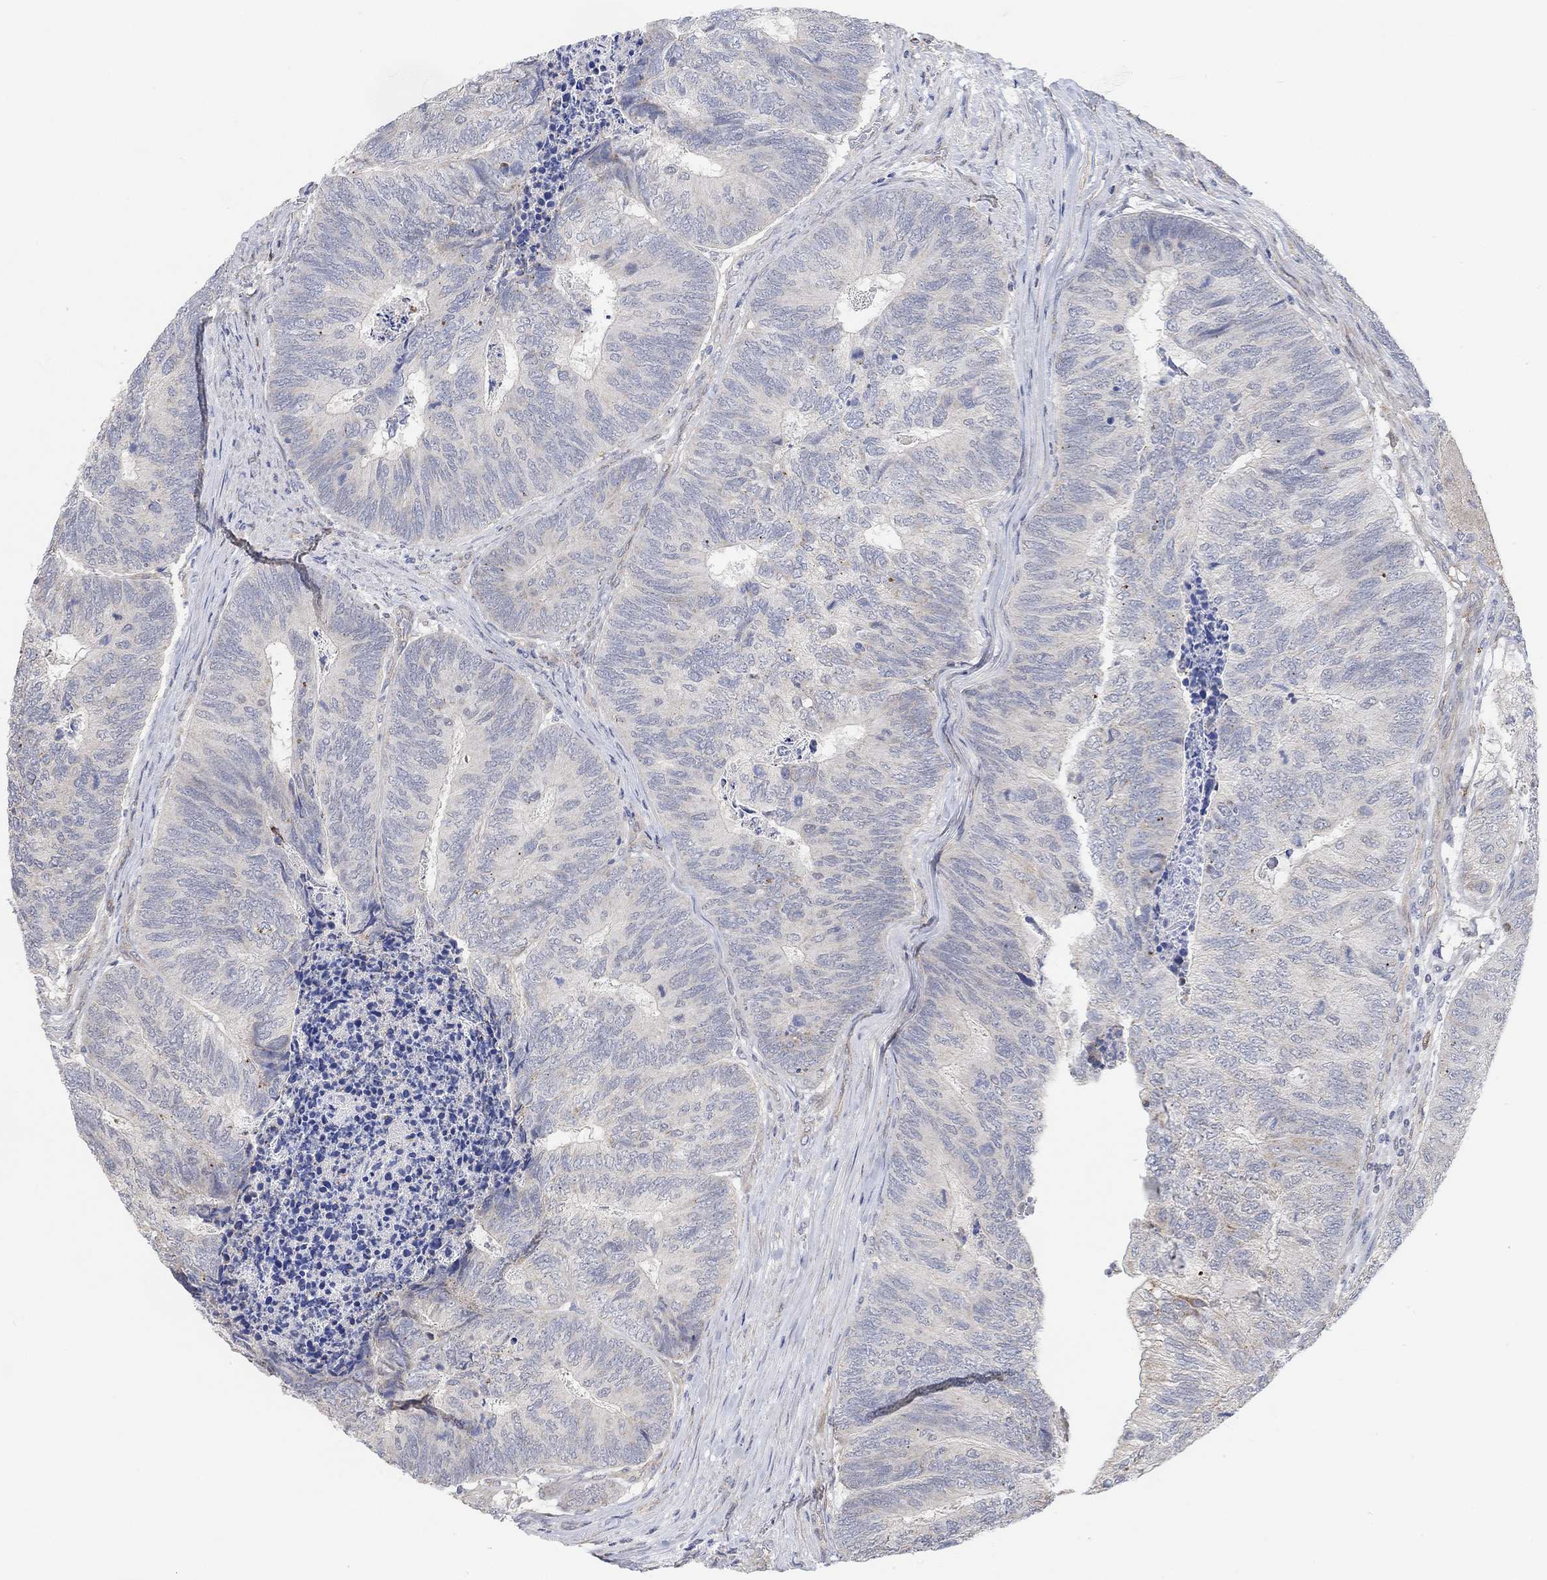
{"staining": {"intensity": "negative", "quantity": "none", "location": "none"}, "tissue": "colorectal cancer", "cell_type": "Tumor cells", "image_type": "cancer", "snomed": [{"axis": "morphology", "description": "Adenocarcinoma, NOS"}, {"axis": "topography", "description": "Colon"}], "caption": "IHC micrograph of neoplastic tissue: colorectal cancer stained with DAB (3,3'-diaminobenzidine) exhibits no significant protein expression in tumor cells. (DAB IHC, high magnification).", "gene": "HCRTR1", "patient": {"sex": "female", "age": 67}}